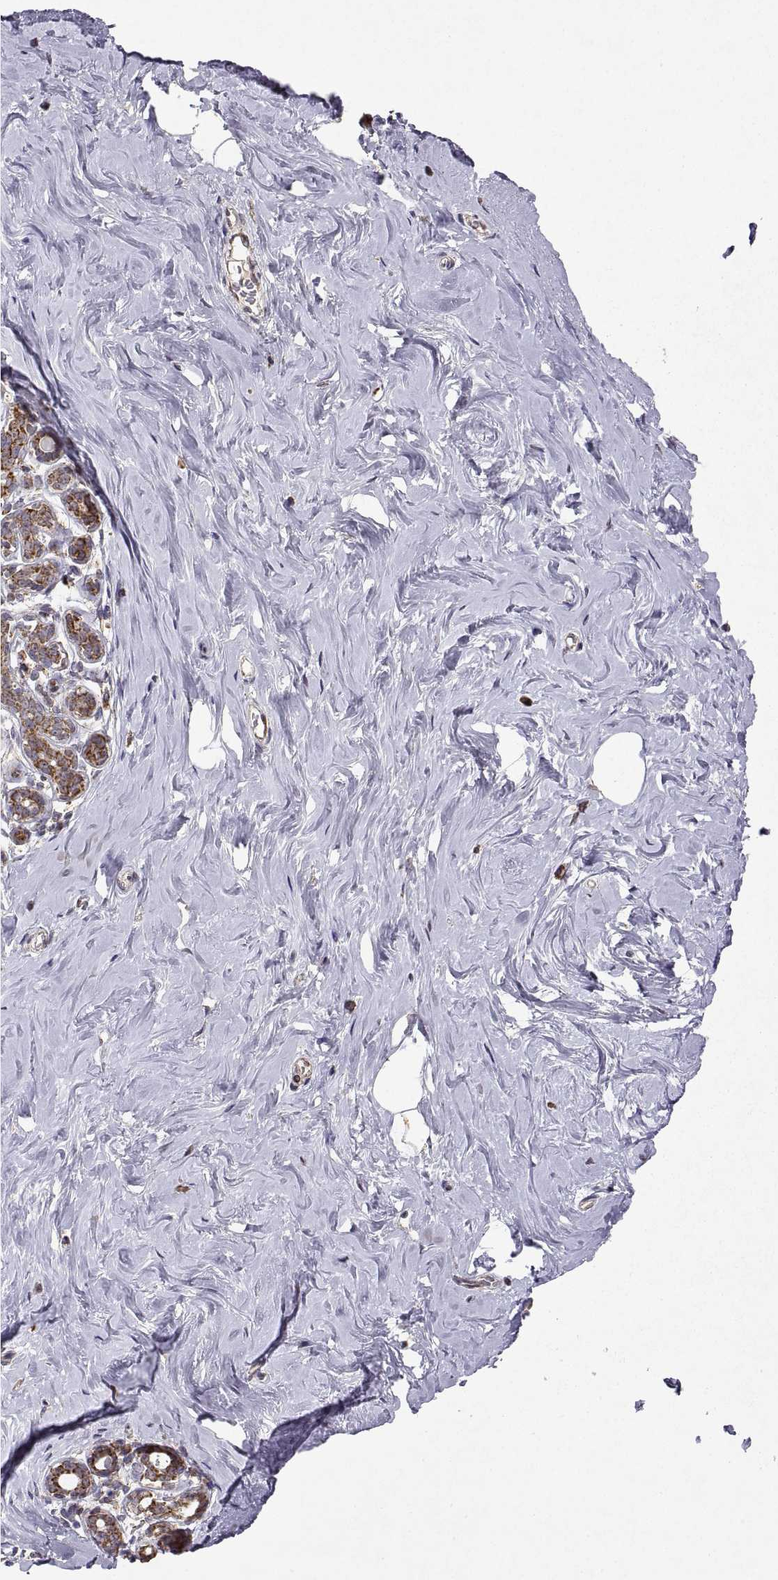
{"staining": {"intensity": "negative", "quantity": "none", "location": "none"}, "tissue": "breast", "cell_type": "Adipocytes", "image_type": "normal", "snomed": [{"axis": "morphology", "description": "Normal tissue, NOS"}, {"axis": "topography", "description": "Skin"}, {"axis": "topography", "description": "Breast"}], "caption": "A high-resolution image shows immunohistochemistry (IHC) staining of unremarkable breast, which exhibits no significant expression in adipocytes.", "gene": "MANBAL", "patient": {"sex": "female", "age": 43}}